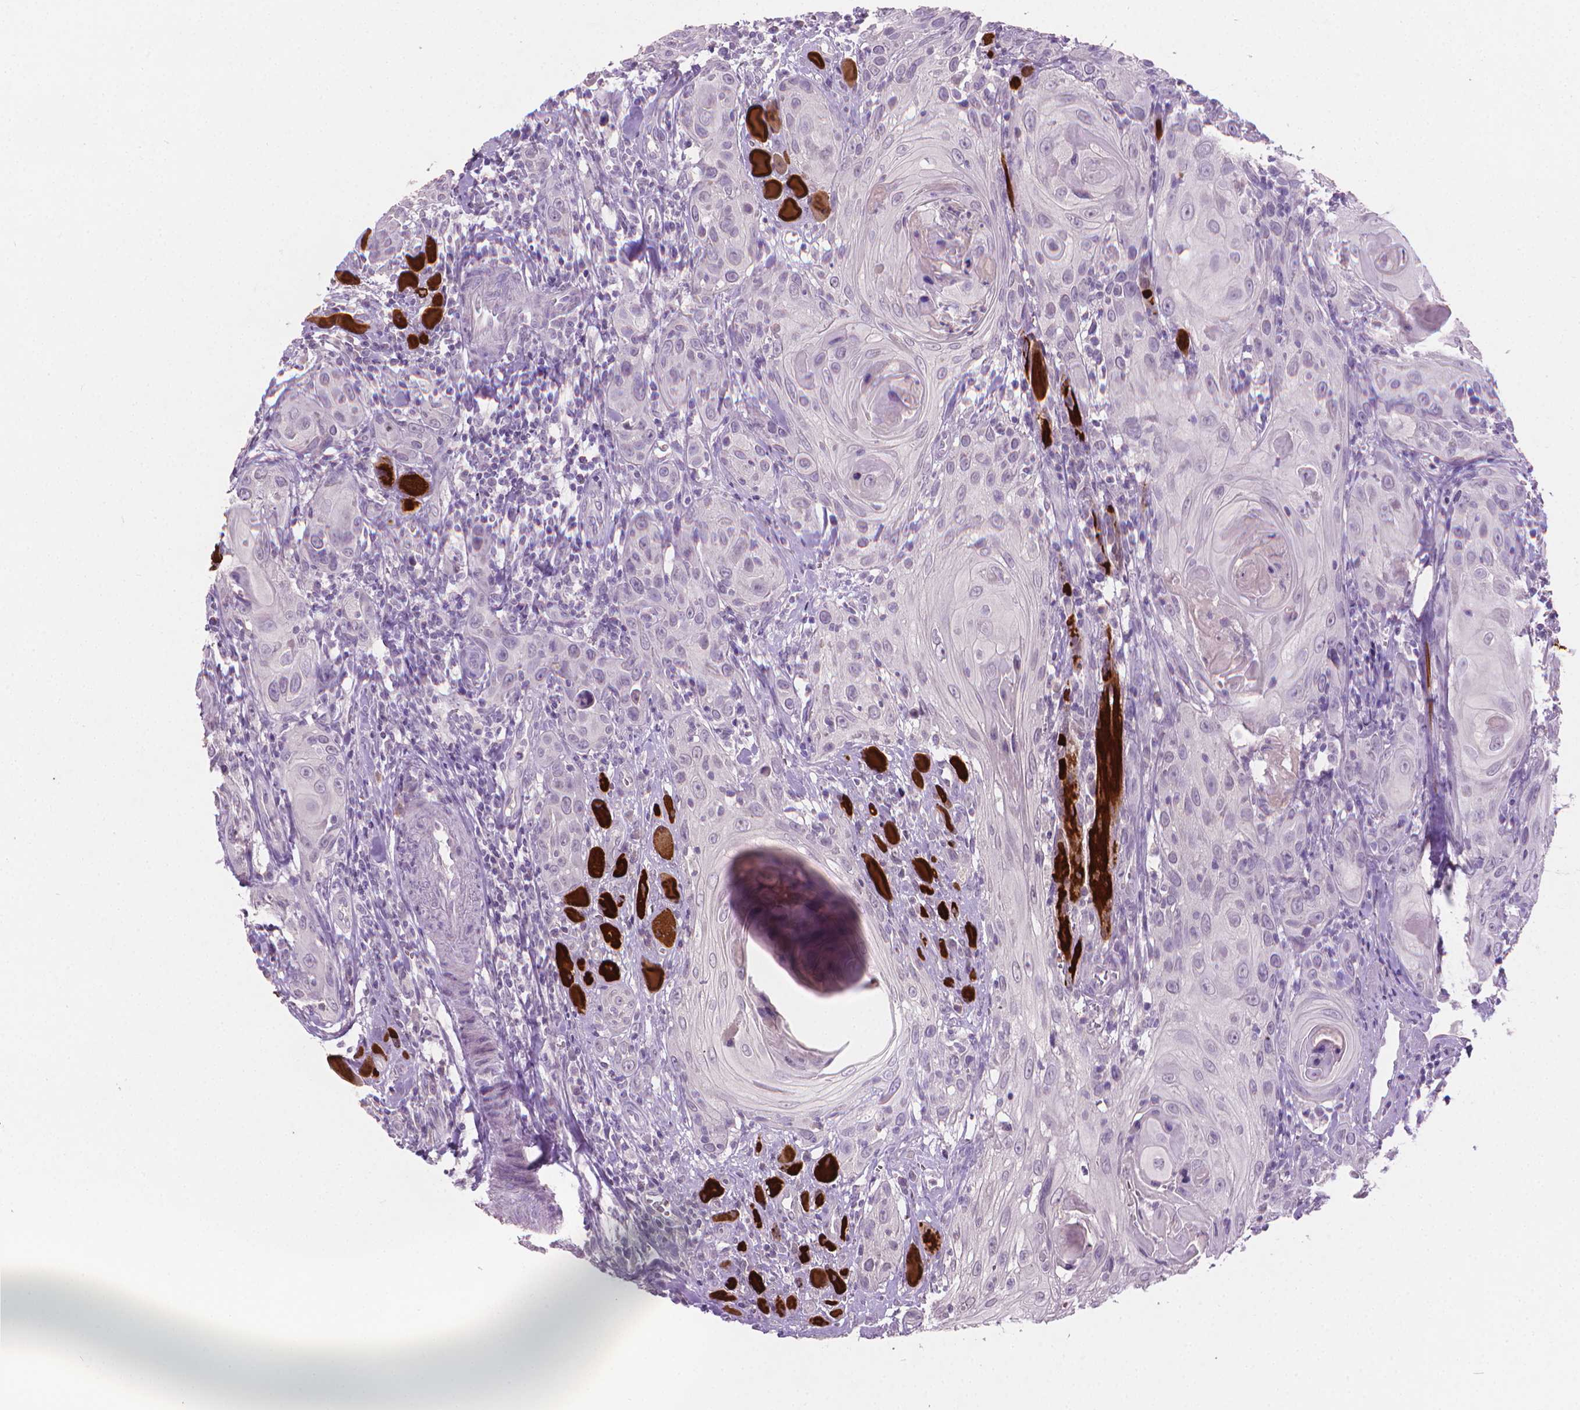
{"staining": {"intensity": "negative", "quantity": "none", "location": "none"}, "tissue": "head and neck cancer", "cell_type": "Tumor cells", "image_type": "cancer", "snomed": [{"axis": "morphology", "description": "Squamous cell carcinoma, NOS"}, {"axis": "topography", "description": "Head-Neck"}], "caption": "Tumor cells show no significant protein staining in head and neck cancer.", "gene": "TNNI2", "patient": {"sex": "female", "age": 80}}